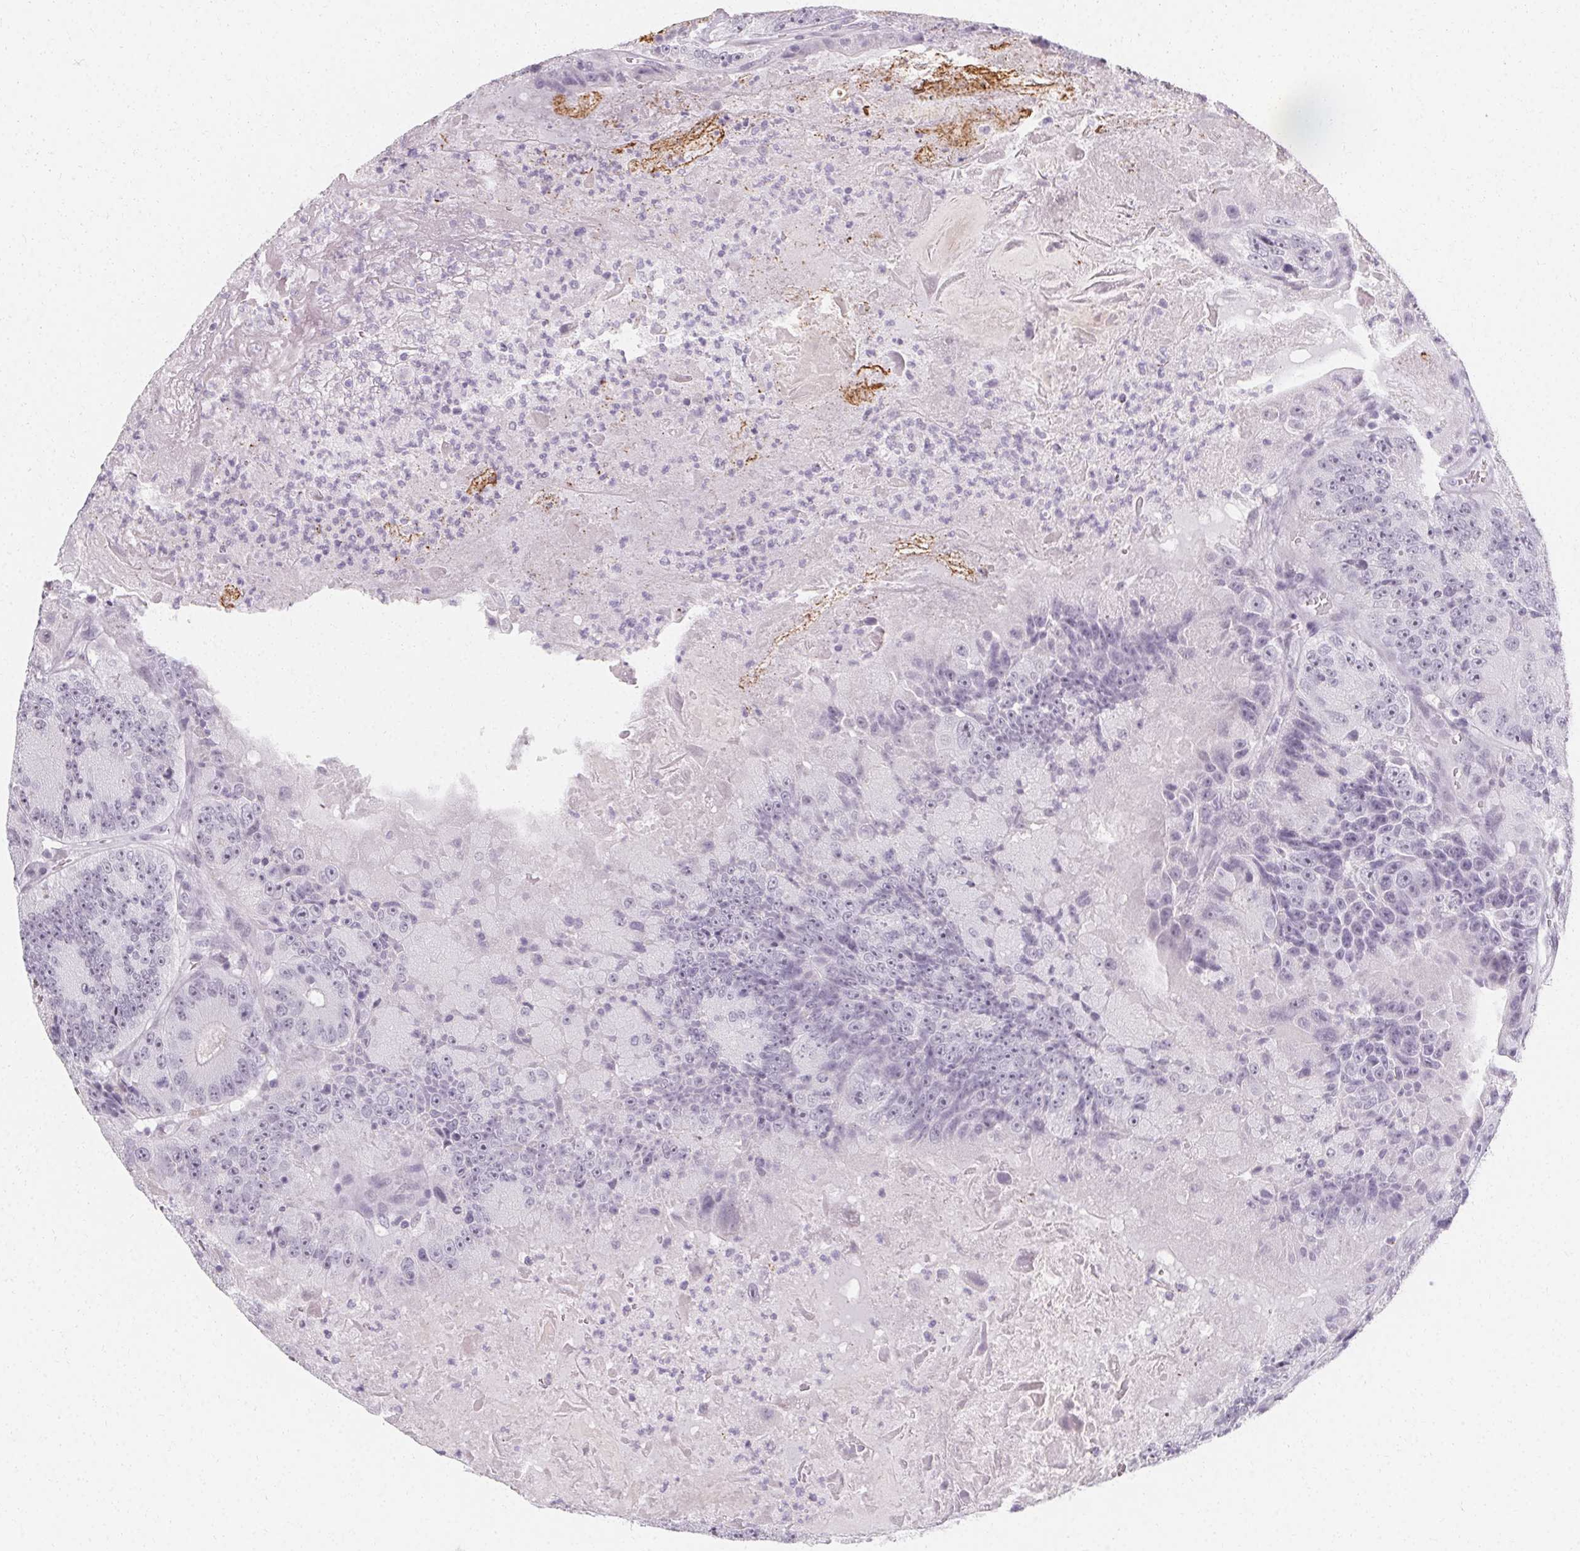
{"staining": {"intensity": "negative", "quantity": "none", "location": "none"}, "tissue": "colorectal cancer", "cell_type": "Tumor cells", "image_type": "cancer", "snomed": [{"axis": "morphology", "description": "Adenocarcinoma, NOS"}, {"axis": "topography", "description": "Colon"}], "caption": "The image demonstrates no significant positivity in tumor cells of colorectal cancer.", "gene": "SYNPR", "patient": {"sex": "female", "age": 86}}